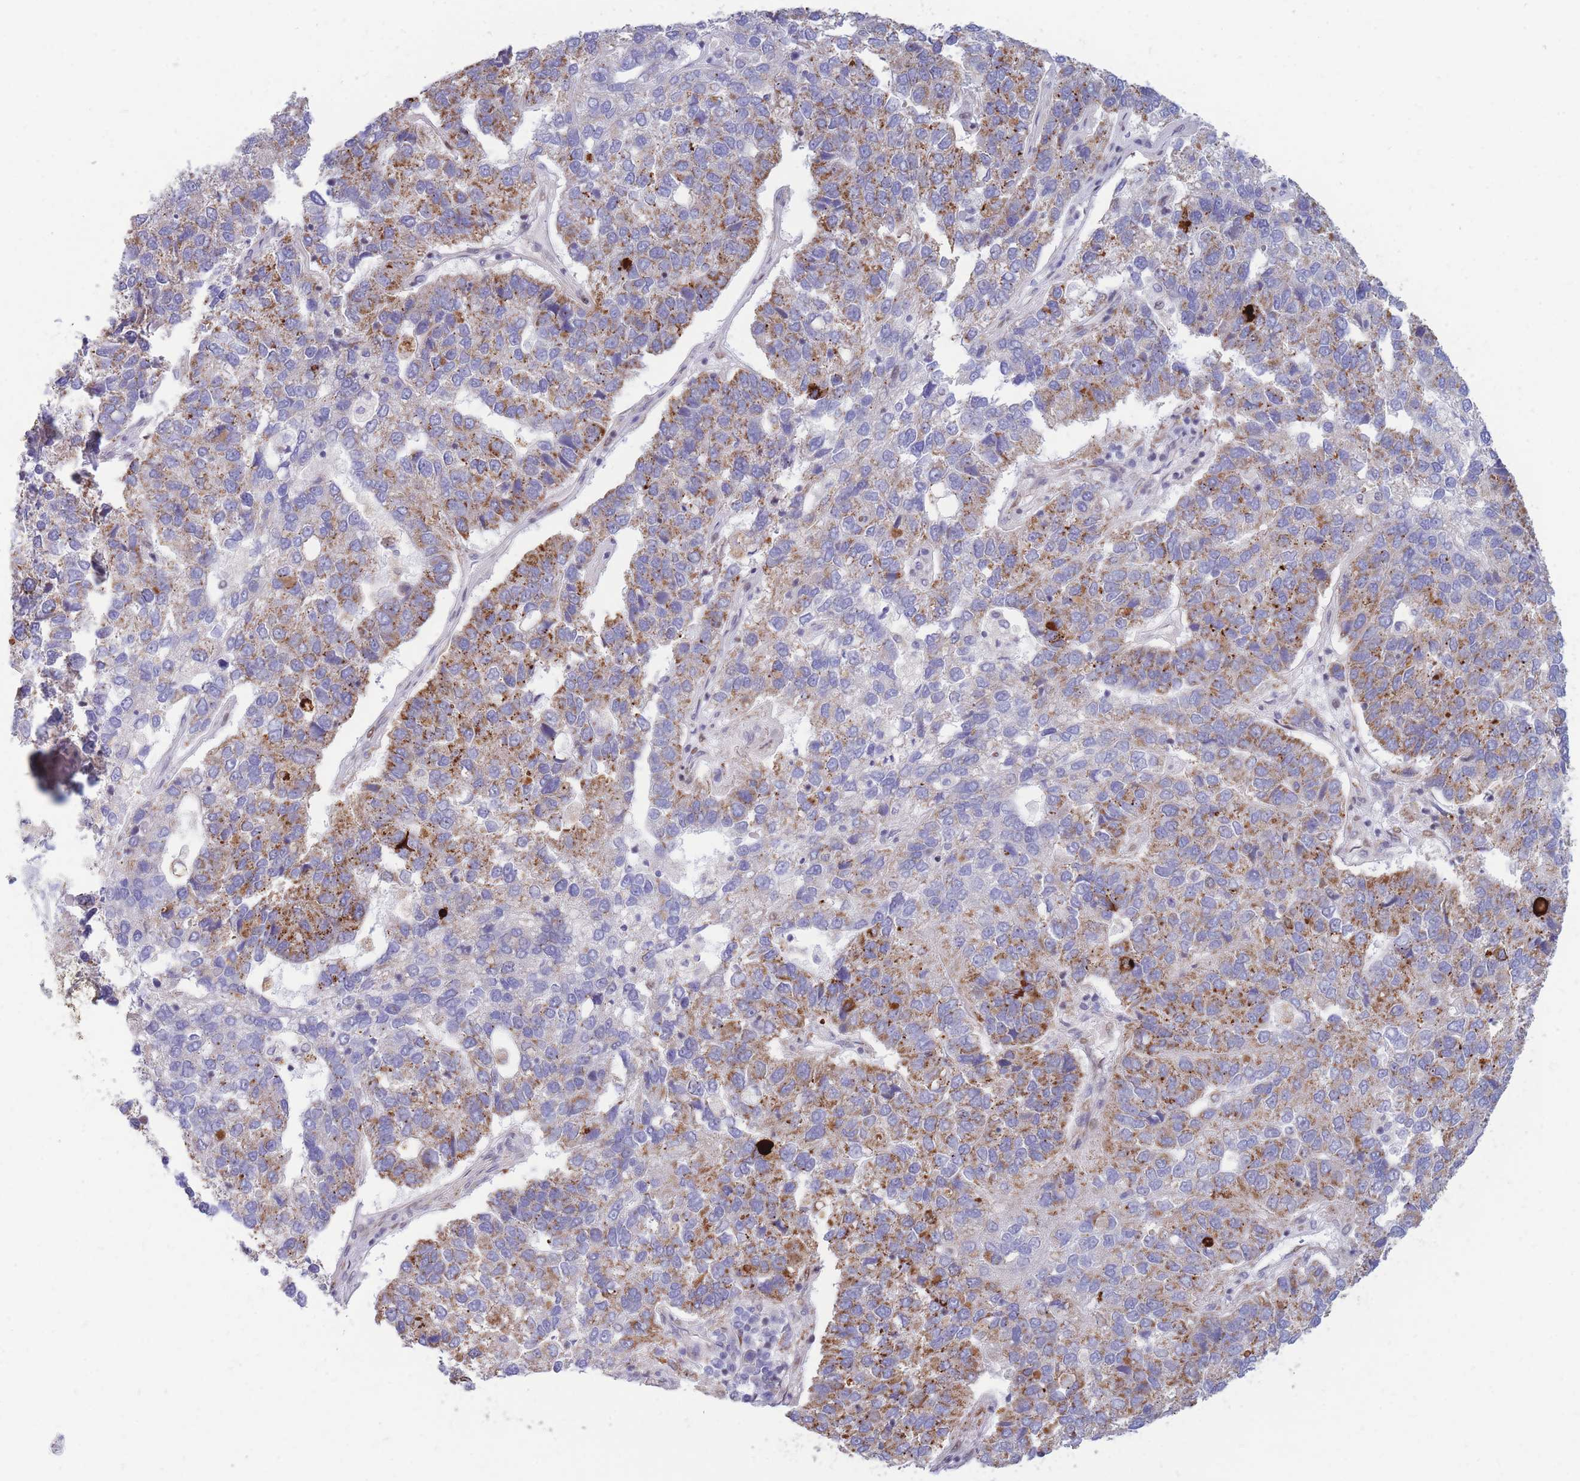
{"staining": {"intensity": "strong", "quantity": "25%-75%", "location": "cytoplasmic/membranous"}, "tissue": "pancreatic cancer", "cell_type": "Tumor cells", "image_type": "cancer", "snomed": [{"axis": "morphology", "description": "Adenocarcinoma, NOS"}, {"axis": "topography", "description": "Pancreas"}], "caption": "Immunohistochemistry (IHC) image of human pancreatic cancer (adenocarcinoma) stained for a protein (brown), which demonstrates high levels of strong cytoplasmic/membranous staining in about 25%-75% of tumor cells.", "gene": "MOB4", "patient": {"sex": "female", "age": 61}}